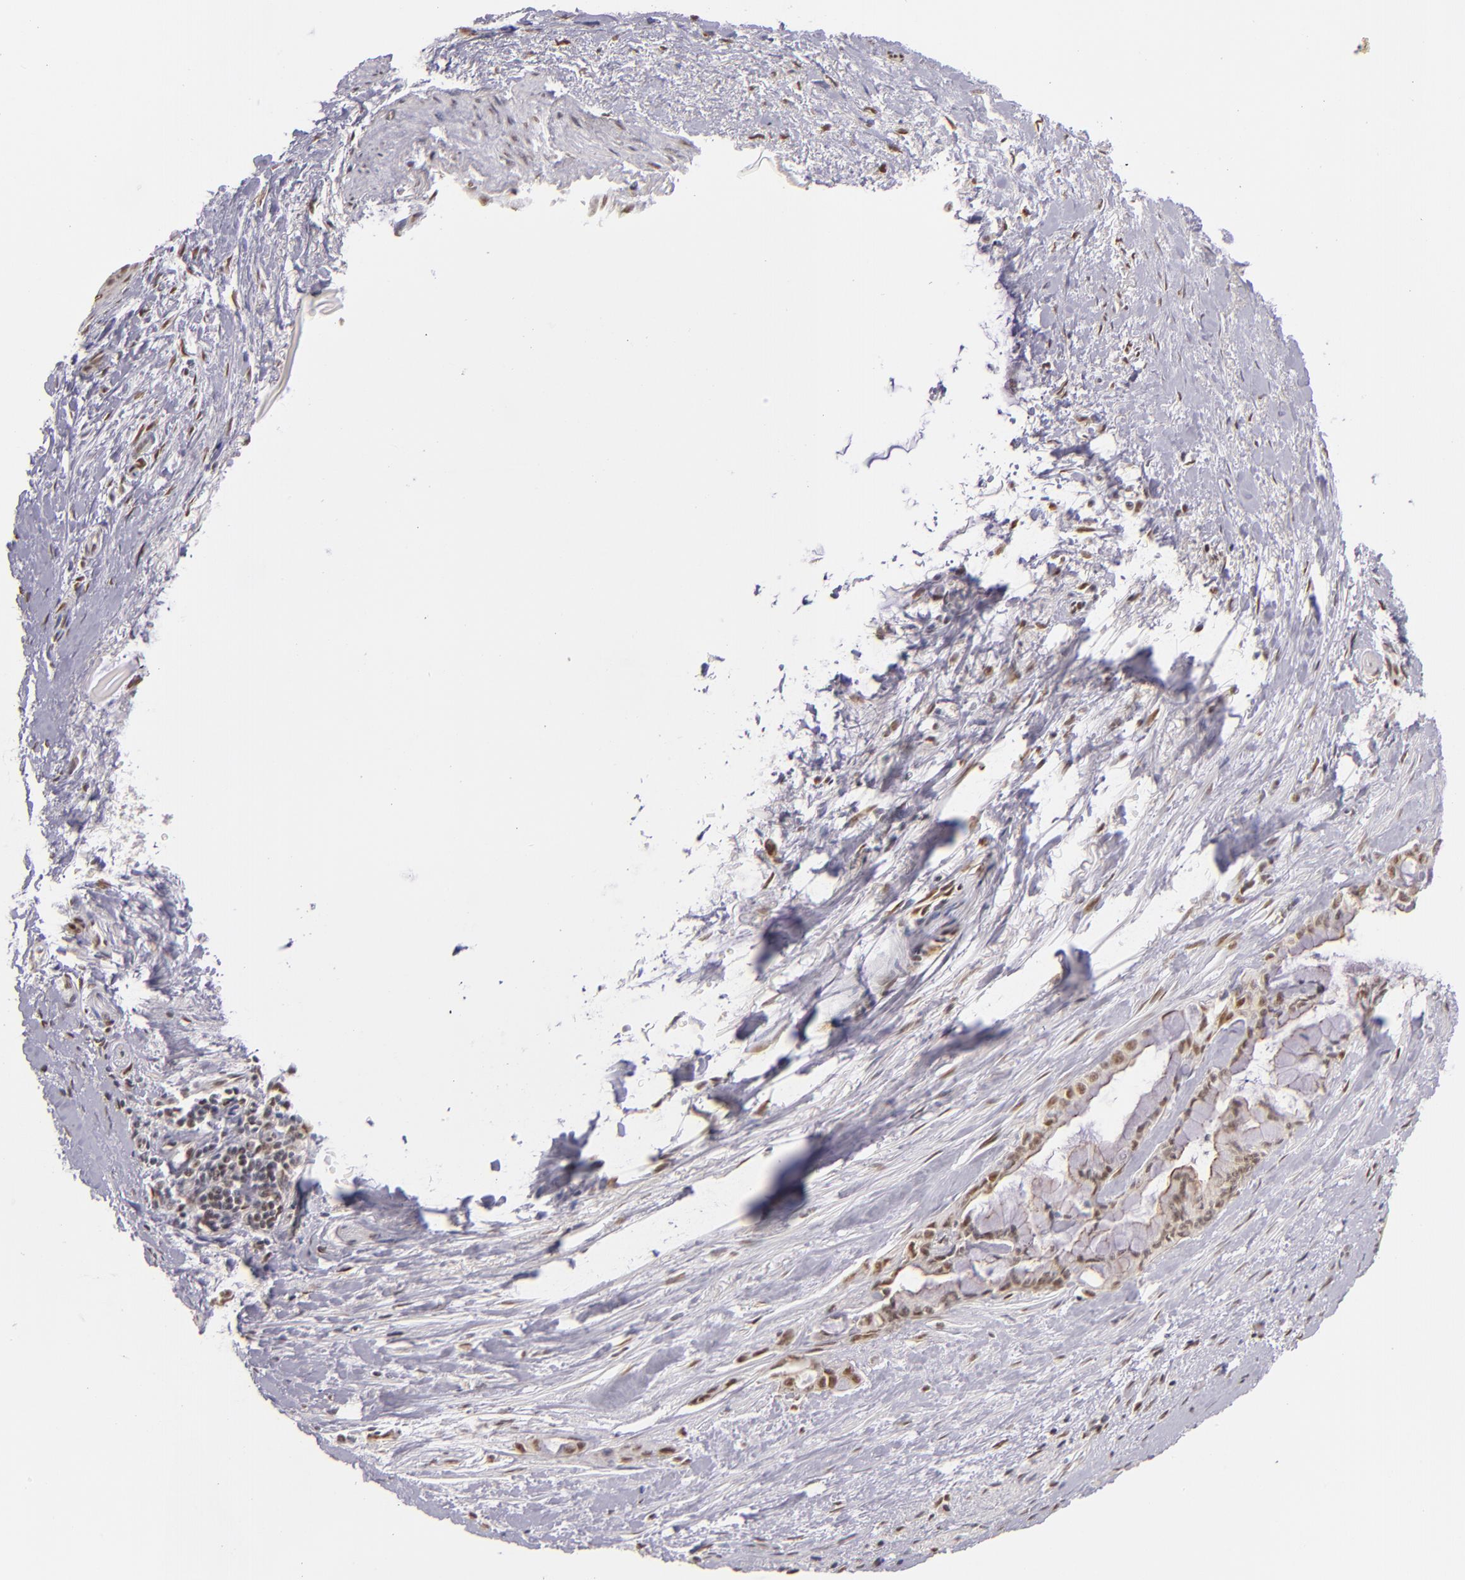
{"staining": {"intensity": "moderate", "quantity": ">75%", "location": "nuclear"}, "tissue": "pancreatic cancer", "cell_type": "Tumor cells", "image_type": "cancer", "snomed": [{"axis": "morphology", "description": "Adenocarcinoma, NOS"}, {"axis": "topography", "description": "Pancreas"}], "caption": "DAB immunohistochemical staining of pancreatic cancer (adenocarcinoma) reveals moderate nuclear protein expression in approximately >75% of tumor cells.", "gene": "NCOR2", "patient": {"sex": "male", "age": 59}}